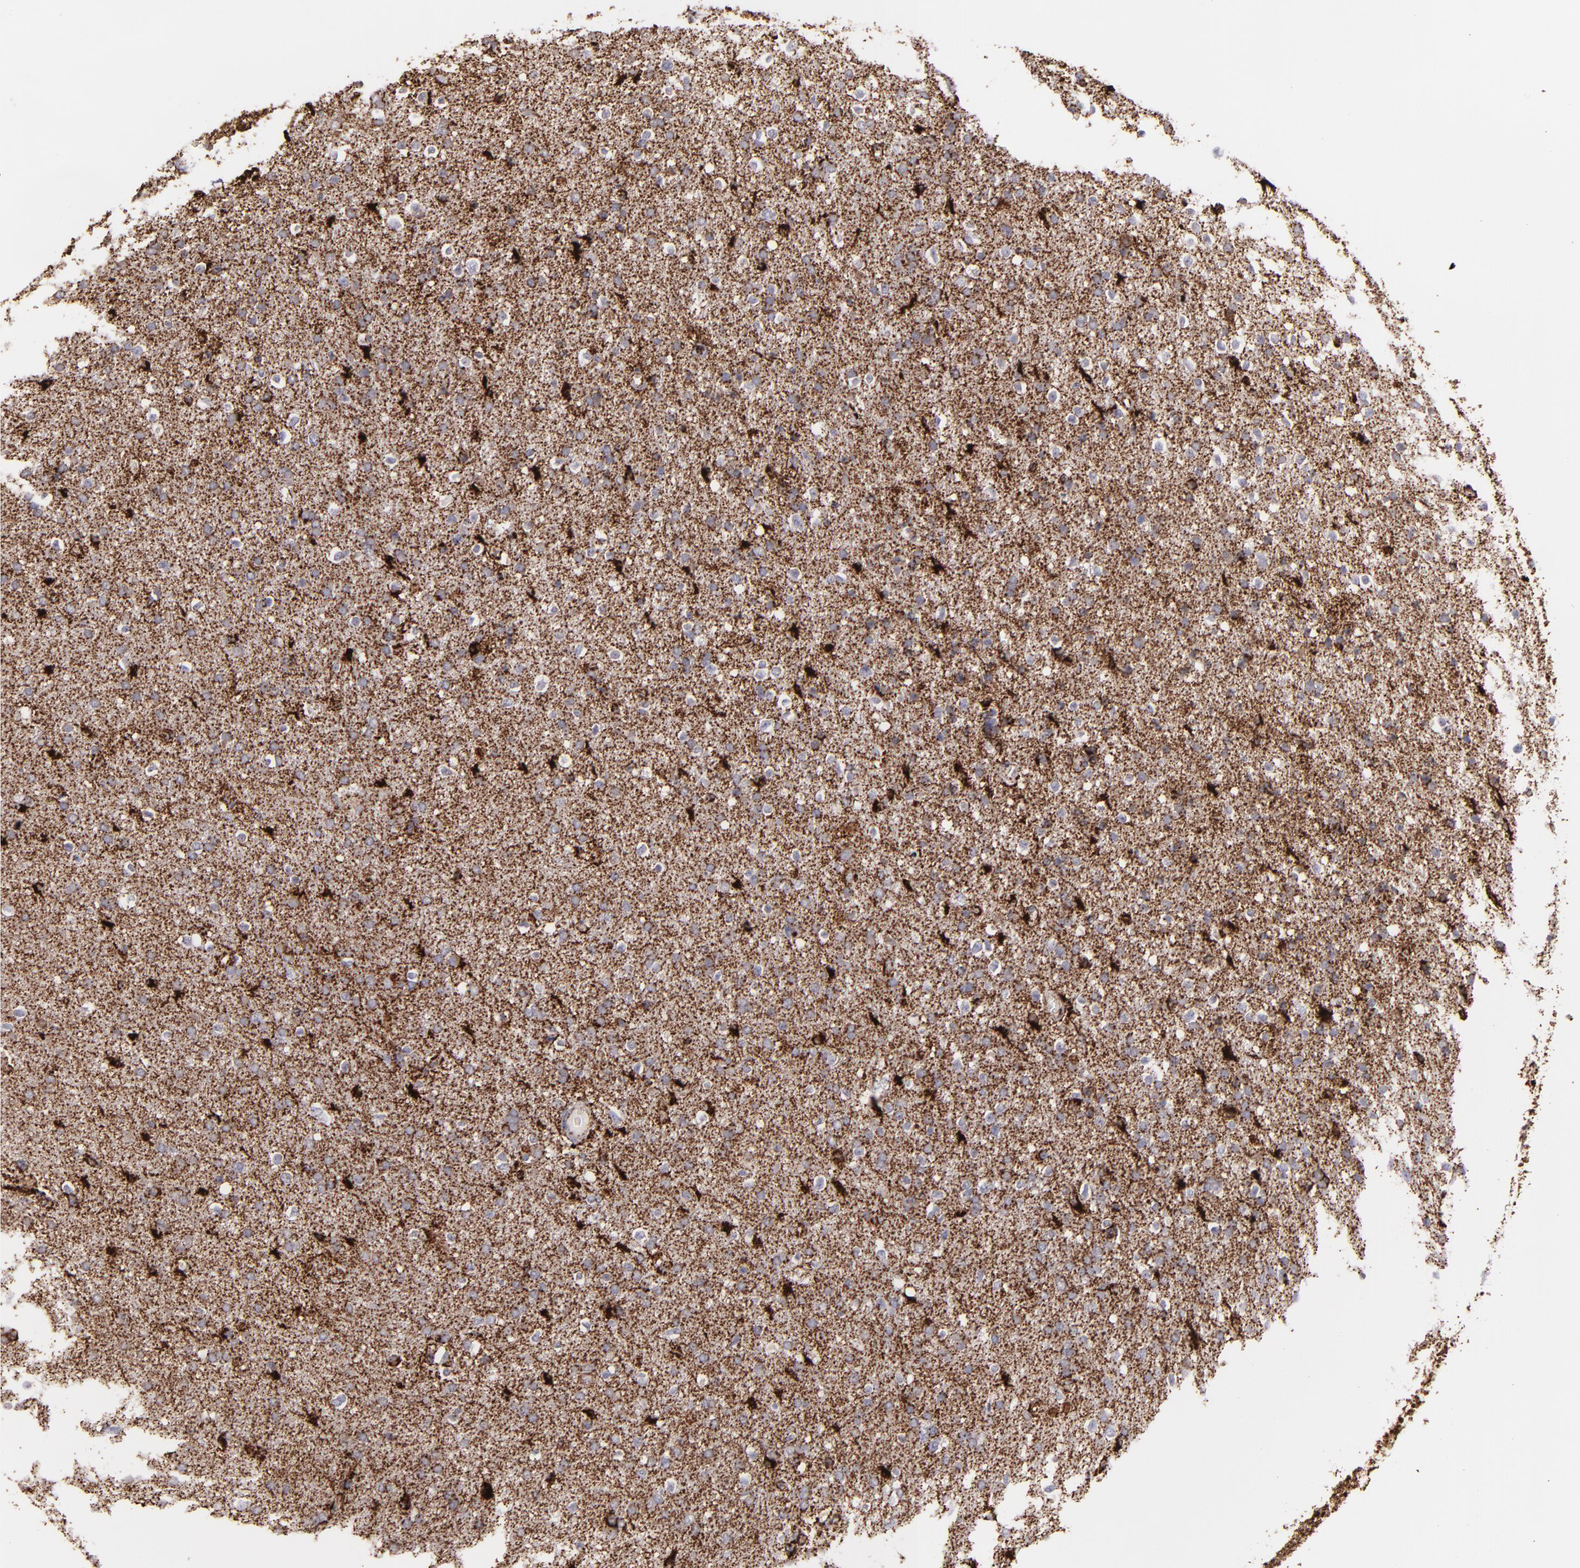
{"staining": {"intensity": "moderate", "quantity": "25%-75%", "location": "cytoplasmic/membranous"}, "tissue": "glioma", "cell_type": "Tumor cells", "image_type": "cancer", "snomed": [{"axis": "morphology", "description": "Glioma, malignant, High grade"}, {"axis": "topography", "description": "Brain"}], "caption": "Glioma was stained to show a protein in brown. There is medium levels of moderate cytoplasmic/membranous positivity in approximately 25%-75% of tumor cells.", "gene": "MAOB", "patient": {"sex": "male", "age": 33}}